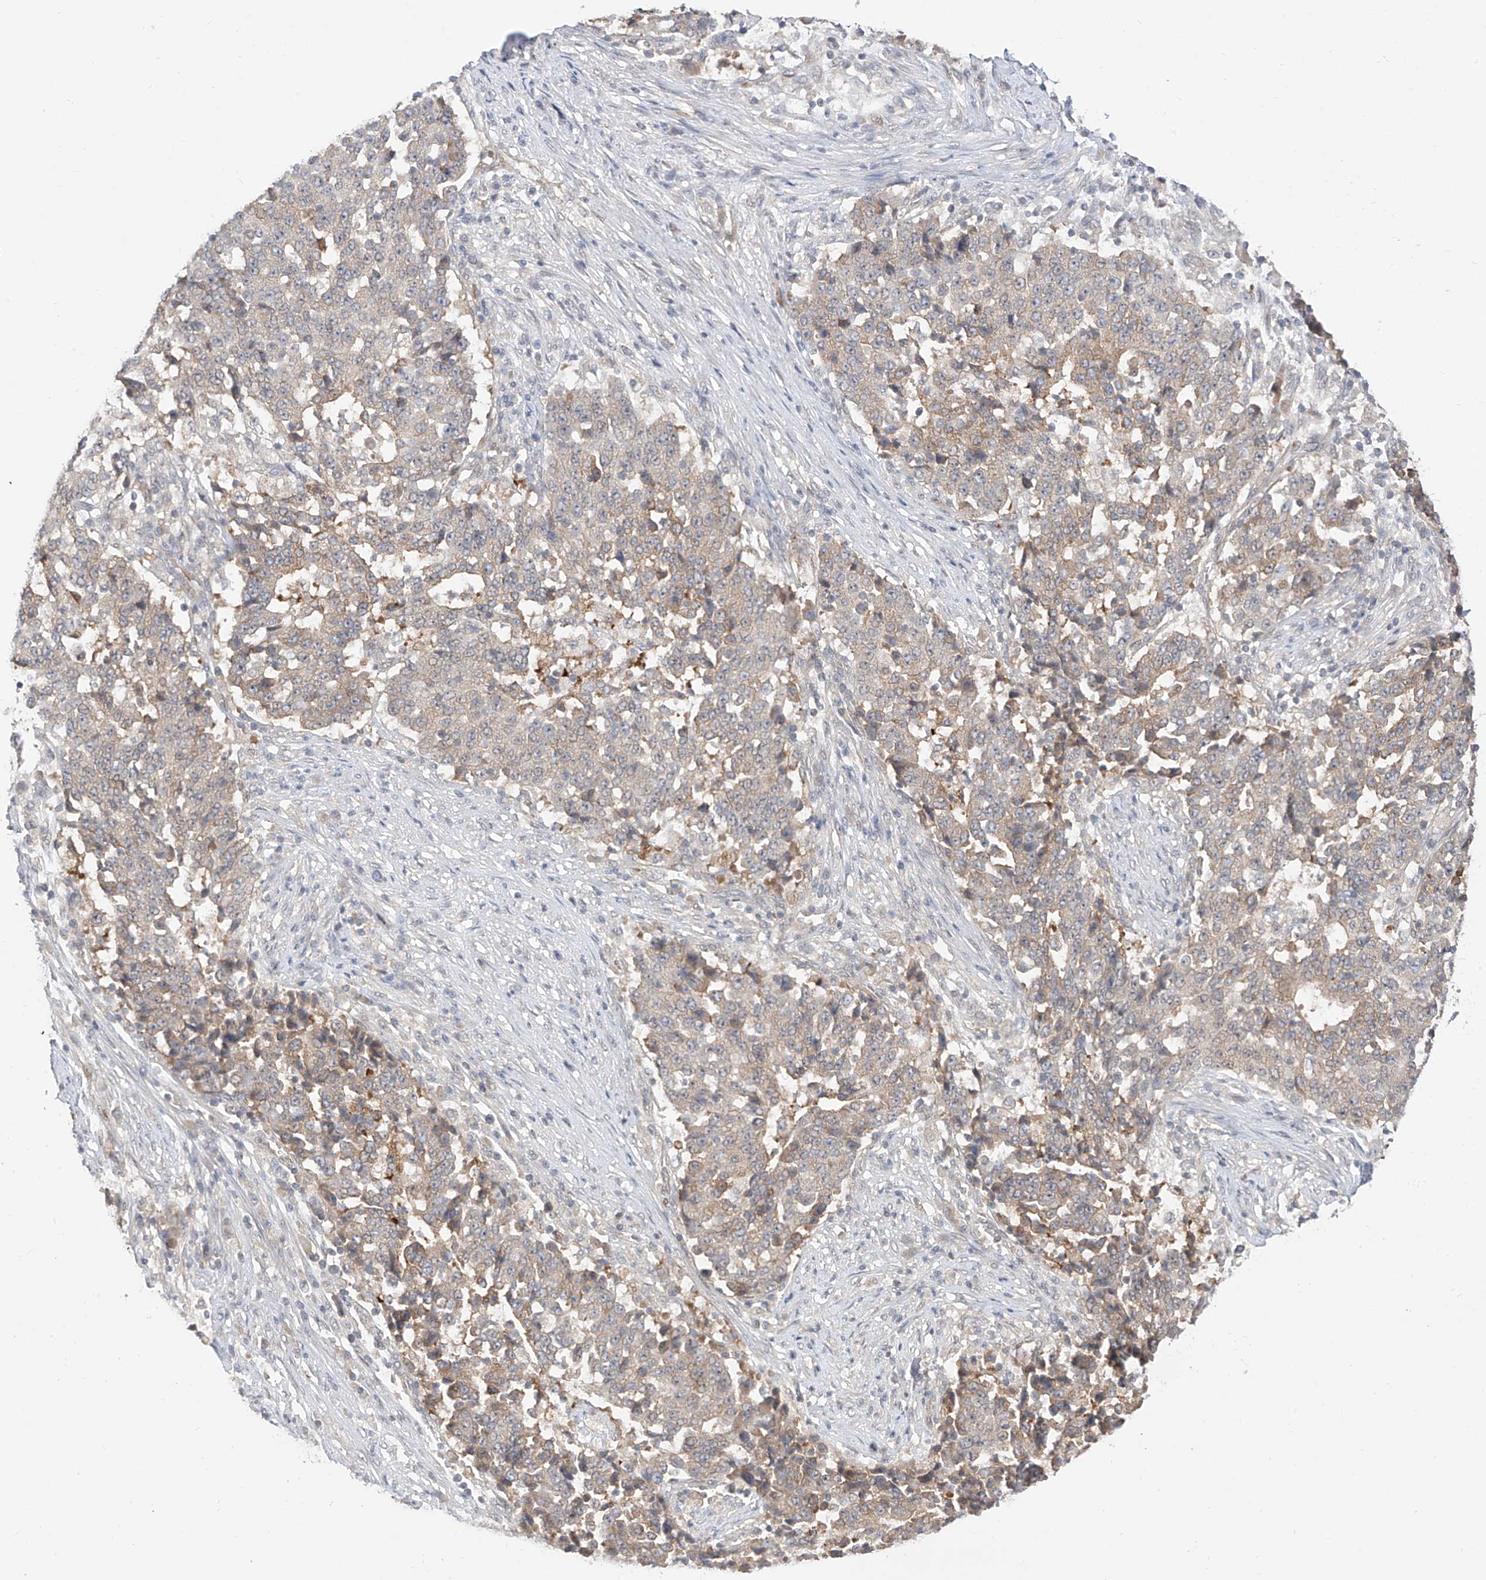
{"staining": {"intensity": "weak", "quantity": "<25%", "location": "cytoplasmic/membranous"}, "tissue": "stomach cancer", "cell_type": "Tumor cells", "image_type": "cancer", "snomed": [{"axis": "morphology", "description": "Adenocarcinoma, NOS"}, {"axis": "topography", "description": "Stomach"}], "caption": "Immunohistochemistry (IHC) of stomach adenocarcinoma displays no expression in tumor cells.", "gene": "MRTFA", "patient": {"sex": "male", "age": 59}}